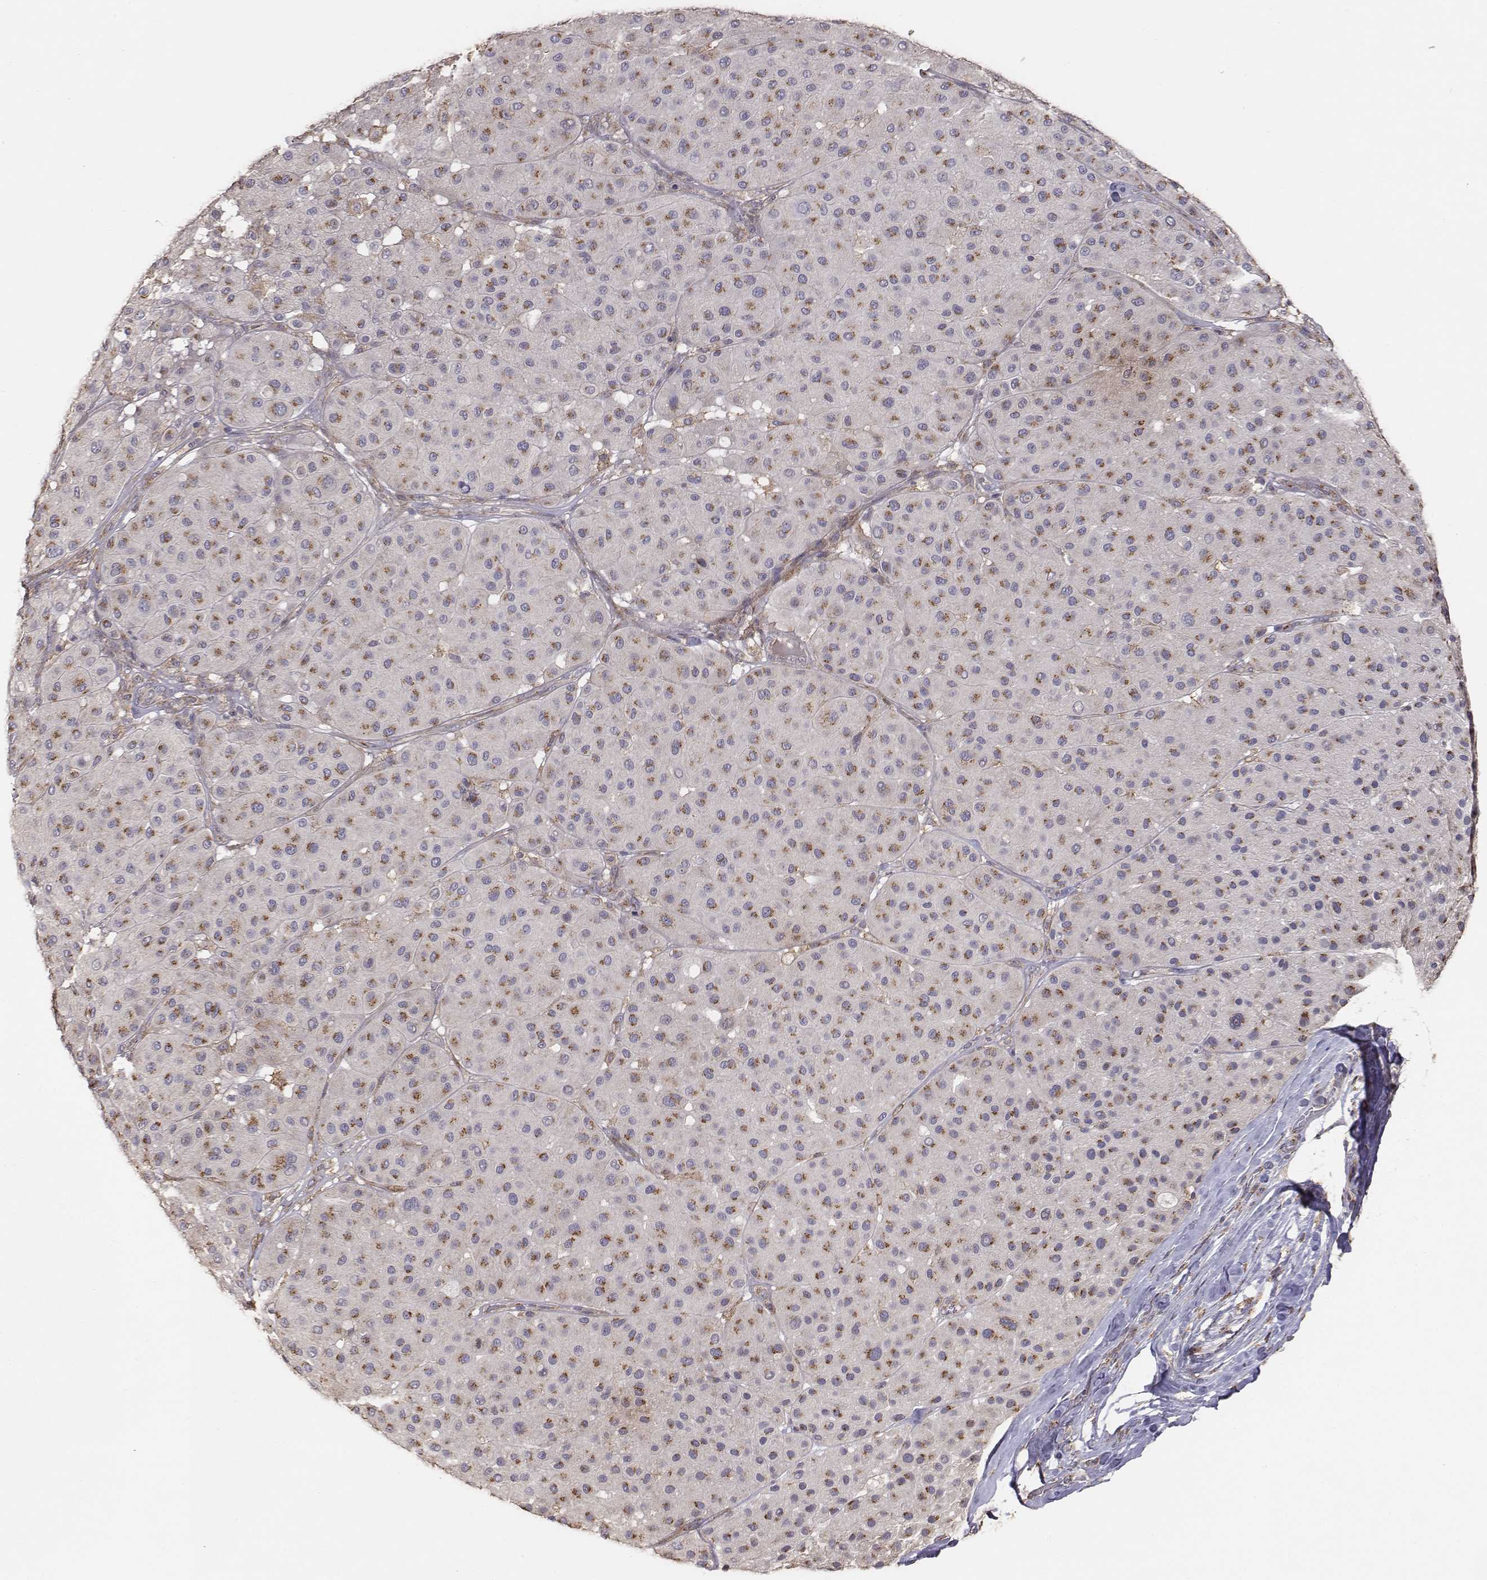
{"staining": {"intensity": "moderate", "quantity": ">75%", "location": "cytoplasmic/membranous"}, "tissue": "melanoma", "cell_type": "Tumor cells", "image_type": "cancer", "snomed": [{"axis": "morphology", "description": "Malignant melanoma, Metastatic site"}, {"axis": "topography", "description": "Smooth muscle"}], "caption": "Melanoma stained with a protein marker exhibits moderate staining in tumor cells.", "gene": "AP1B1", "patient": {"sex": "male", "age": 41}}